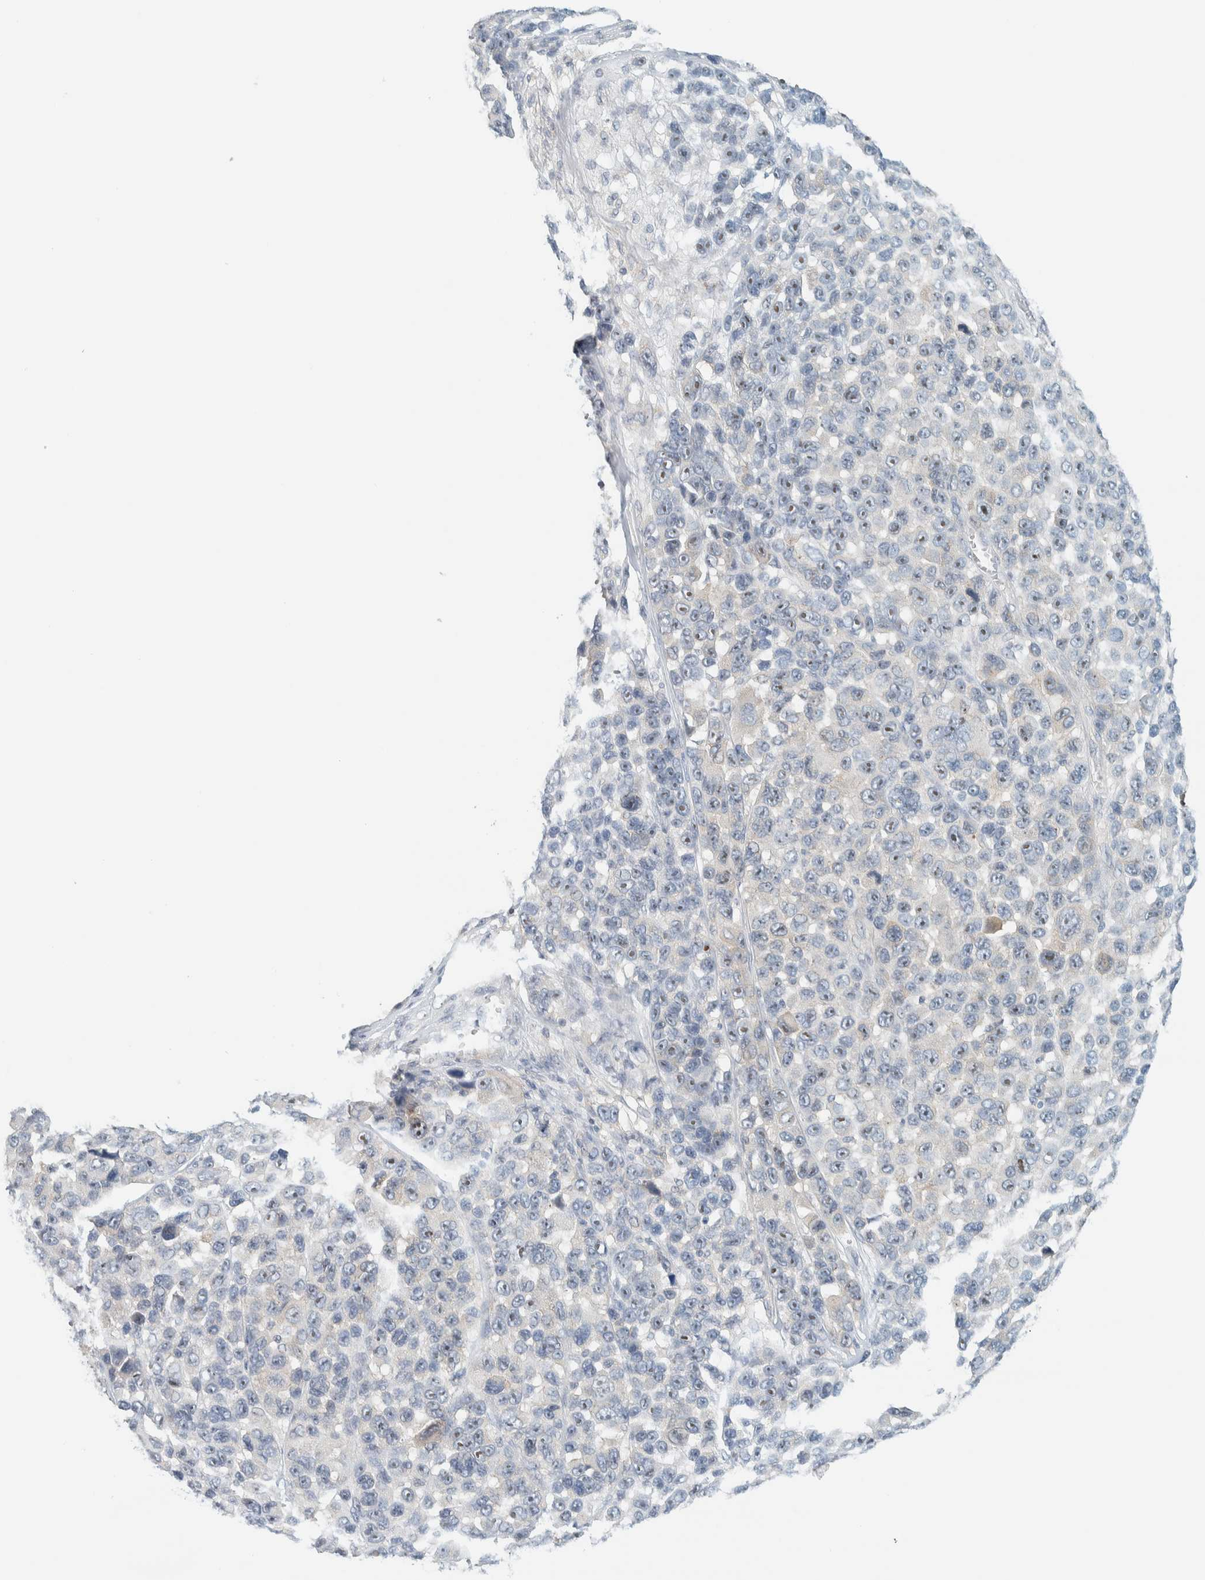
{"staining": {"intensity": "strong", "quantity": "25%-75%", "location": "nuclear"}, "tissue": "melanoma", "cell_type": "Tumor cells", "image_type": "cancer", "snomed": [{"axis": "morphology", "description": "Malignant melanoma, NOS"}, {"axis": "topography", "description": "Skin"}], "caption": "The histopathology image reveals a brown stain indicating the presence of a protein in the nuclear of tumor cells in malignant melanoma.", "gene": "NDE1", "patient": {"sex": "male", "age": 53}}